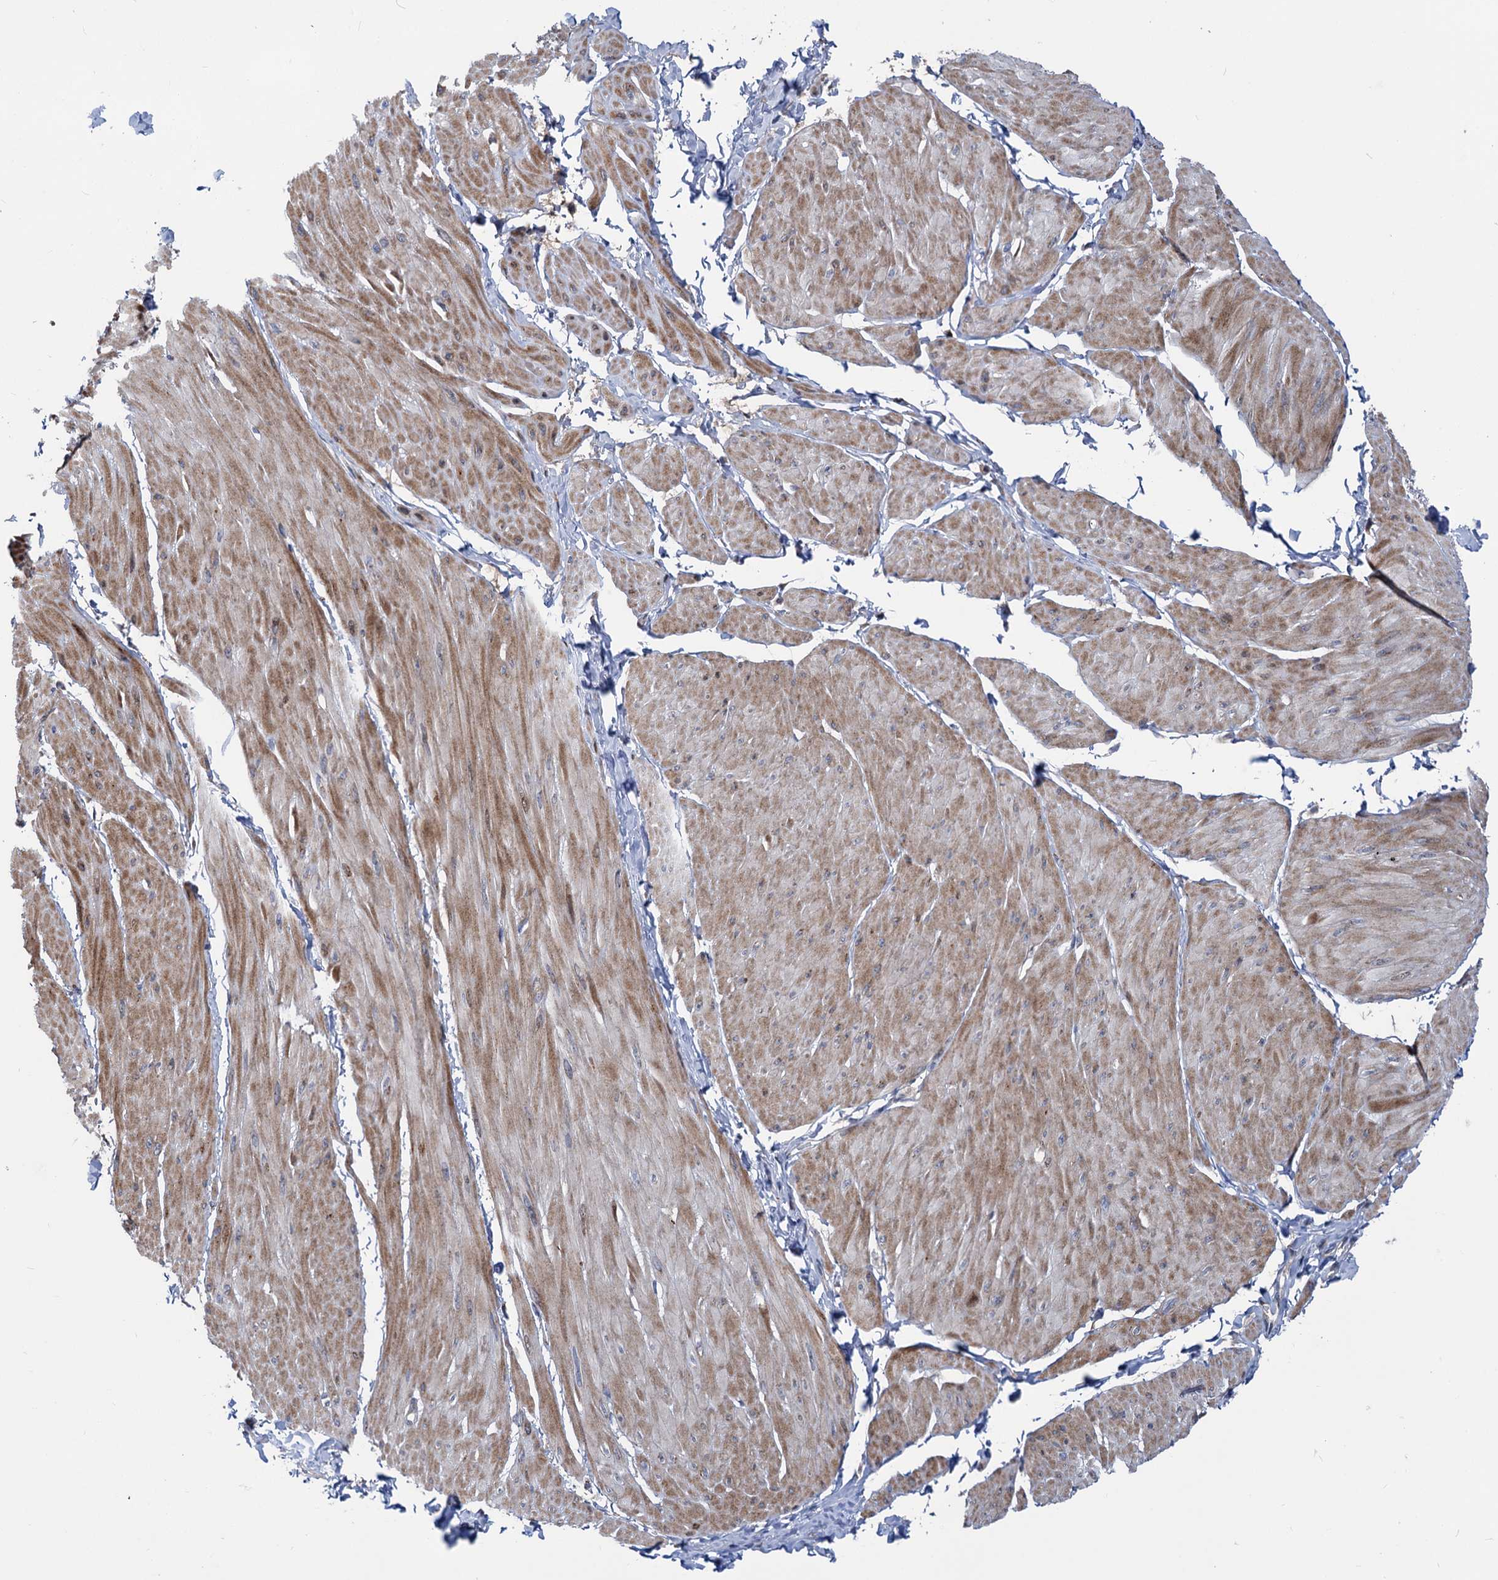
{"staining": {"intensity": "moderate", "quantity": ">75%", "location": "cytoplasmic/membranous"}, "tissue": "smooth muscle", "cell_type": "Smooth muscle cells", "image_type": "normal", "snomed": [{"axis": "morphology", "description": "Urothelial carcinoma, High grade"}, {"axis": "topography", "description": "Urinary bladder"}], "caption": "Moderate cytoplasmic/membranous expression for a protein is seen in approximately >75% of smooth muscle cells of benign smooth muscle using IHC.", "gene": "UBR1", "patient": {"sex": "male", "age": 46}}